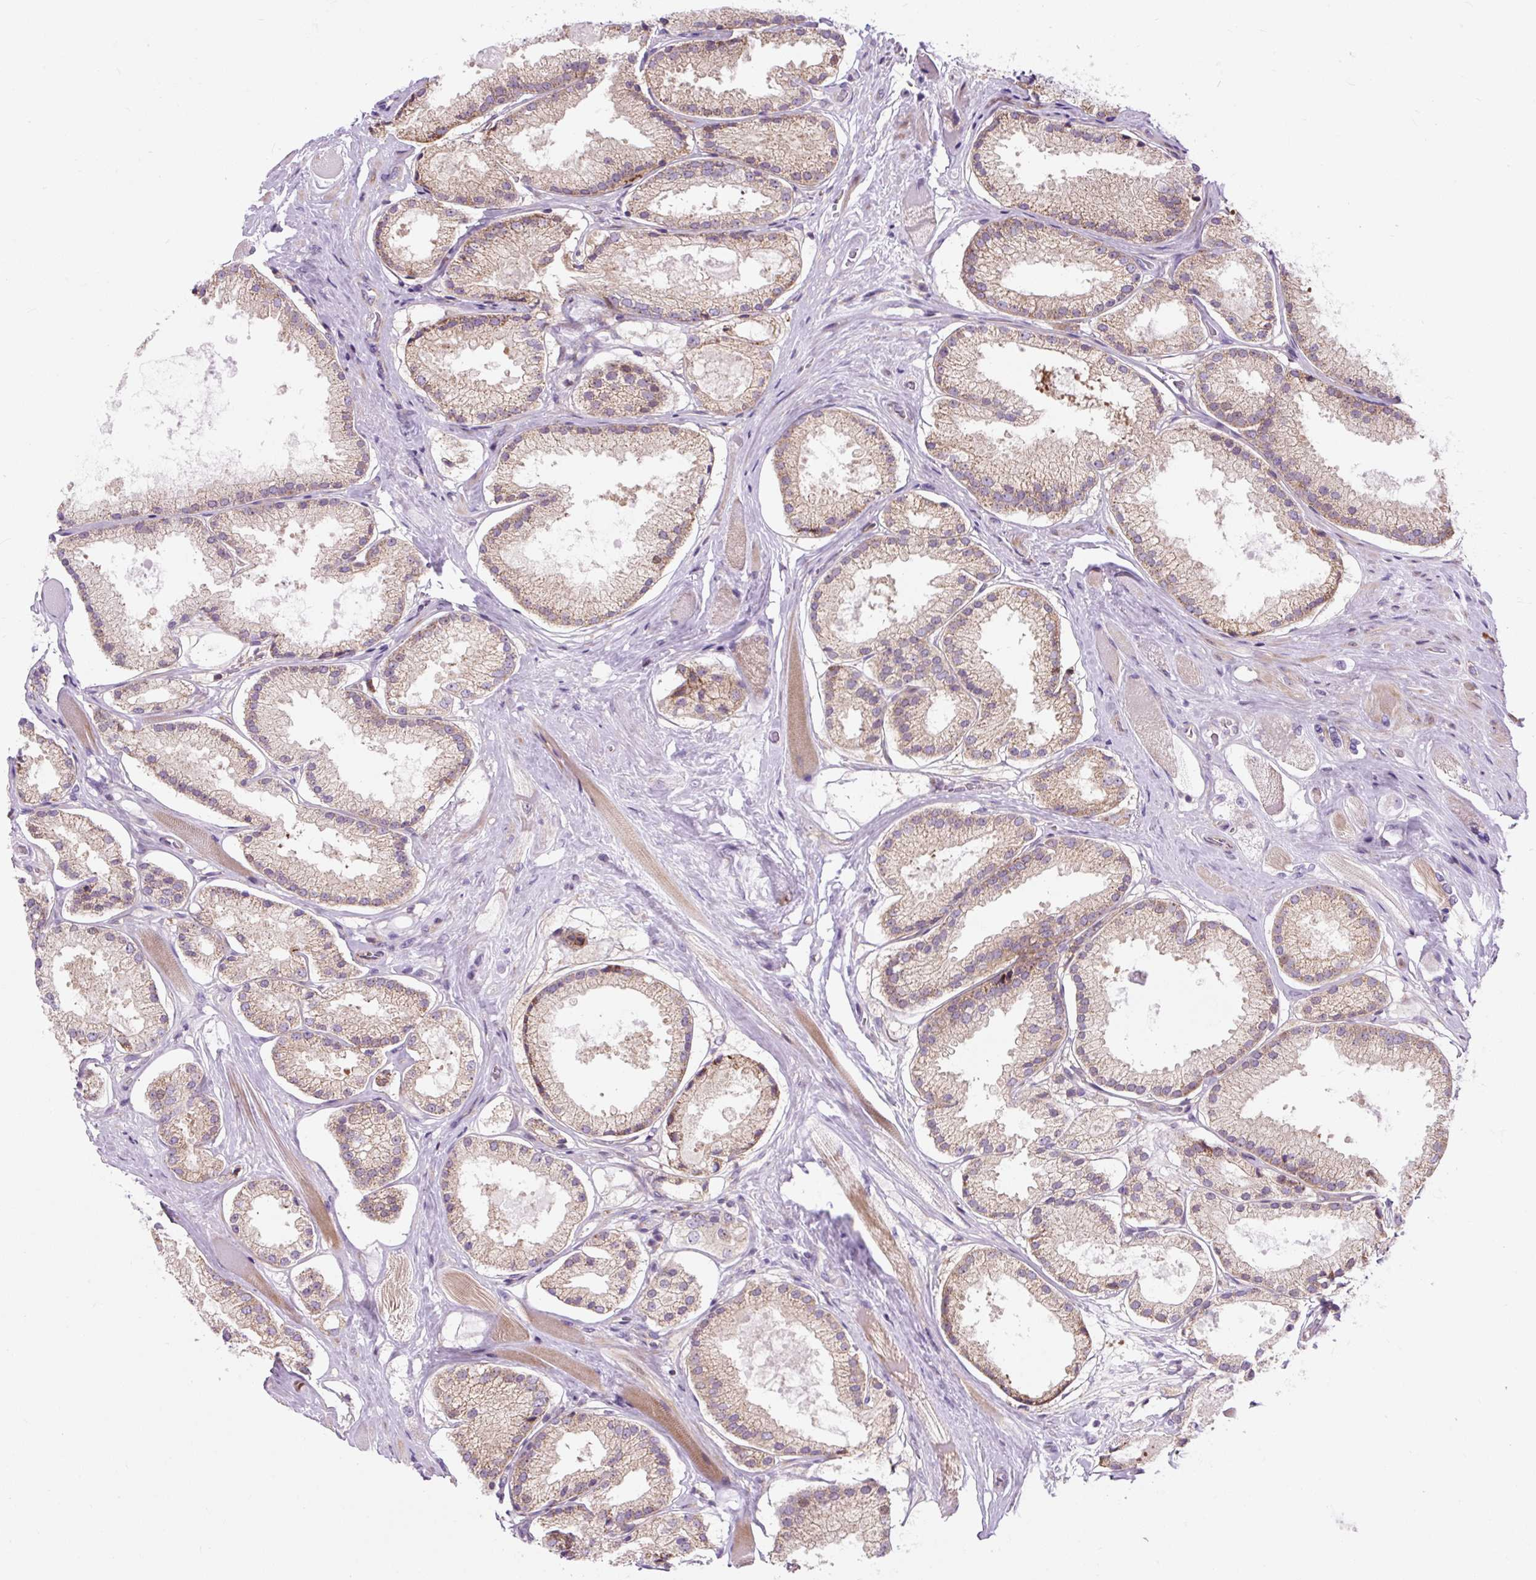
{"staining": {"intensity": "weak", "quantity": "25%-75%", "location": "cytoplasmic/membranous"}, "tissue": "prostate cancer", "cell_type": "Tumor cells", "image_type": "cancer", "snomed": [{"axis": "morphology", "description": "Adenocarcinoma, High grade"}, {"axis": "topography", "description": "Prostate"}], "caption": "Tumor cells show weak cytoplasmic/membranous staining in approximately 25%-75% of cells in prostate high-grade adenocarcinoma. (brown staining indicates protein expression, while blue staining denotes nuclei).", "gene": "CISD3", "patient": {"sex": "male", "age": 68}}